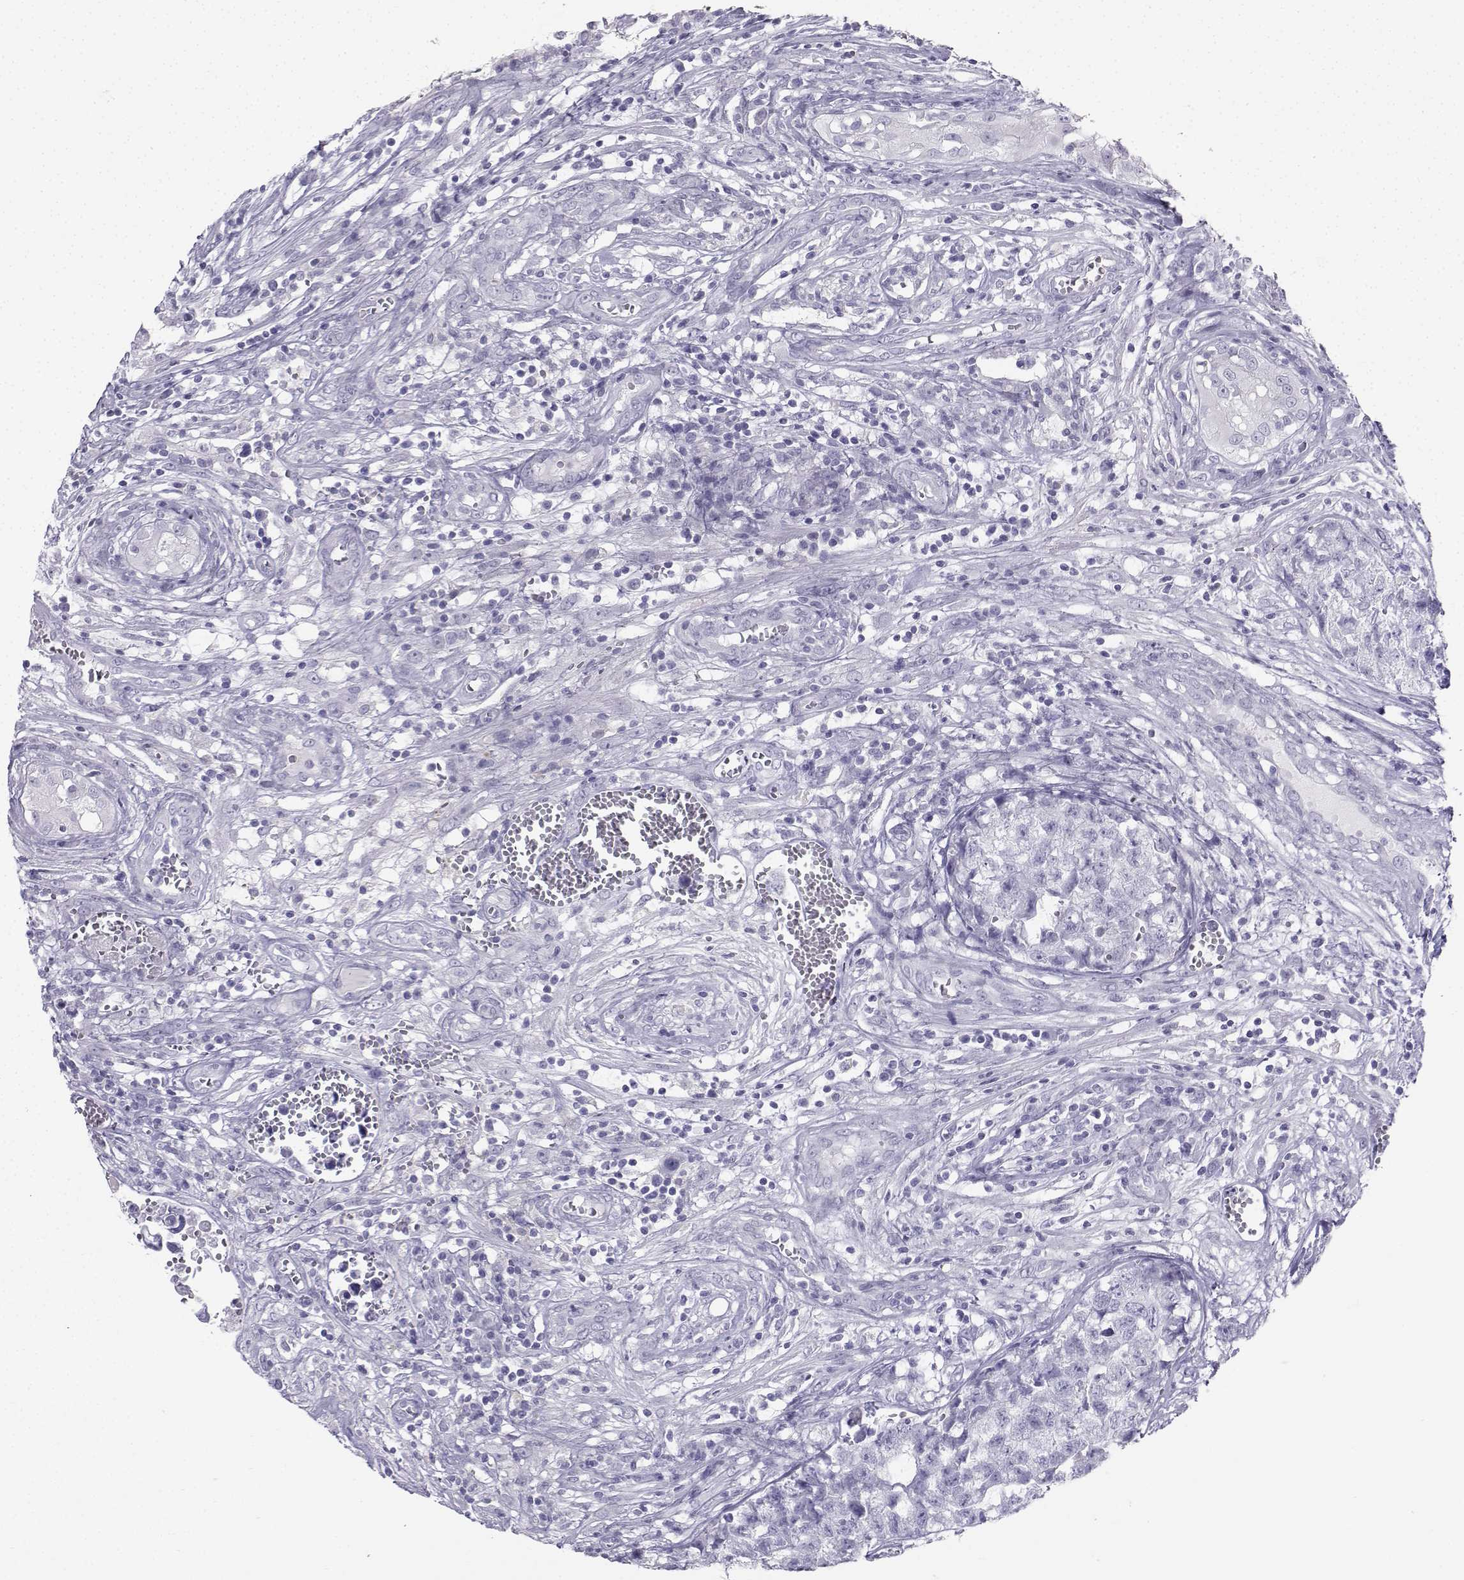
{"staining": {"intensity": "negative", "quantity": "none", "location": "none"}, "tissue": "testis cancer", "cell_type": "Tumor cells", "image_type": "cancer", "snomed": [{"axis": "morphology", "description": "Seminoma, NOS"}, {"axis": "morphology", "description": "Carcinoma, Embryonal, NOS"}, {"axis": "topography", "description": "Testis"}], "caption": "Tumor cells are negative for protein expression in human embryonal carcinoma (testis).", "gene": "IQCD", "patient": {"sex": "male", "age": 22}}